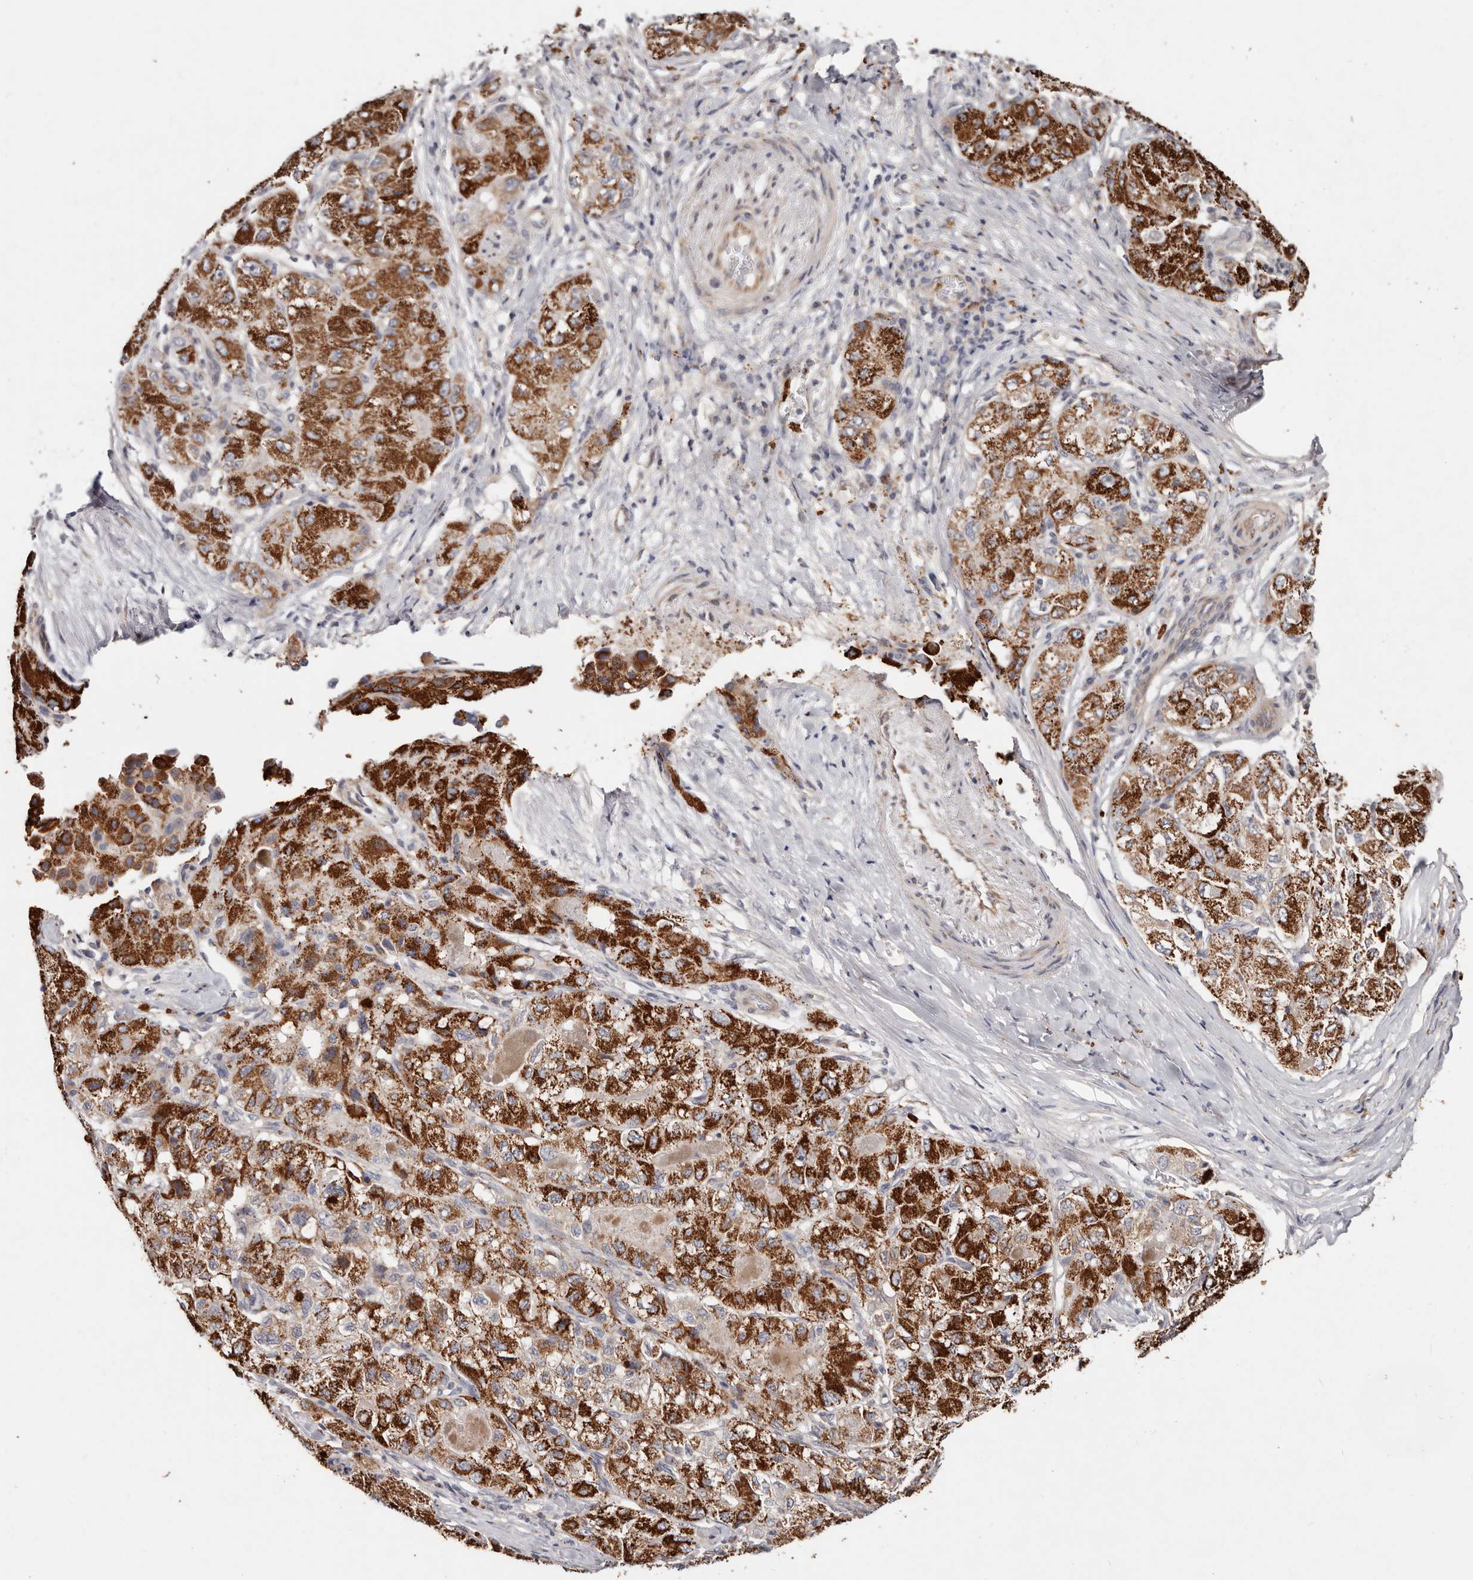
{"staining": {"intensity": "strong", "quantity": ">75%", "location": "cytoplasmic/membranous"}, "tissue": "liver cancer", "cell_type": "Tumor cells", "image_type": "cancer", "snomed": [{"axis": "morphology", "description": "Carcinoma, Hepatocellular, NOS"}, {"axis": "topography", "description": "Liver"}], "caption": "There is high levels of strong cytoplasmic/membranous staining in tumor cells of hepatocellular carcinoma (liver), as demonstrated by immunohistochemical staining (brown color).", "gene": "THBS3", "patient": {"sex": "male", "age": 80}}